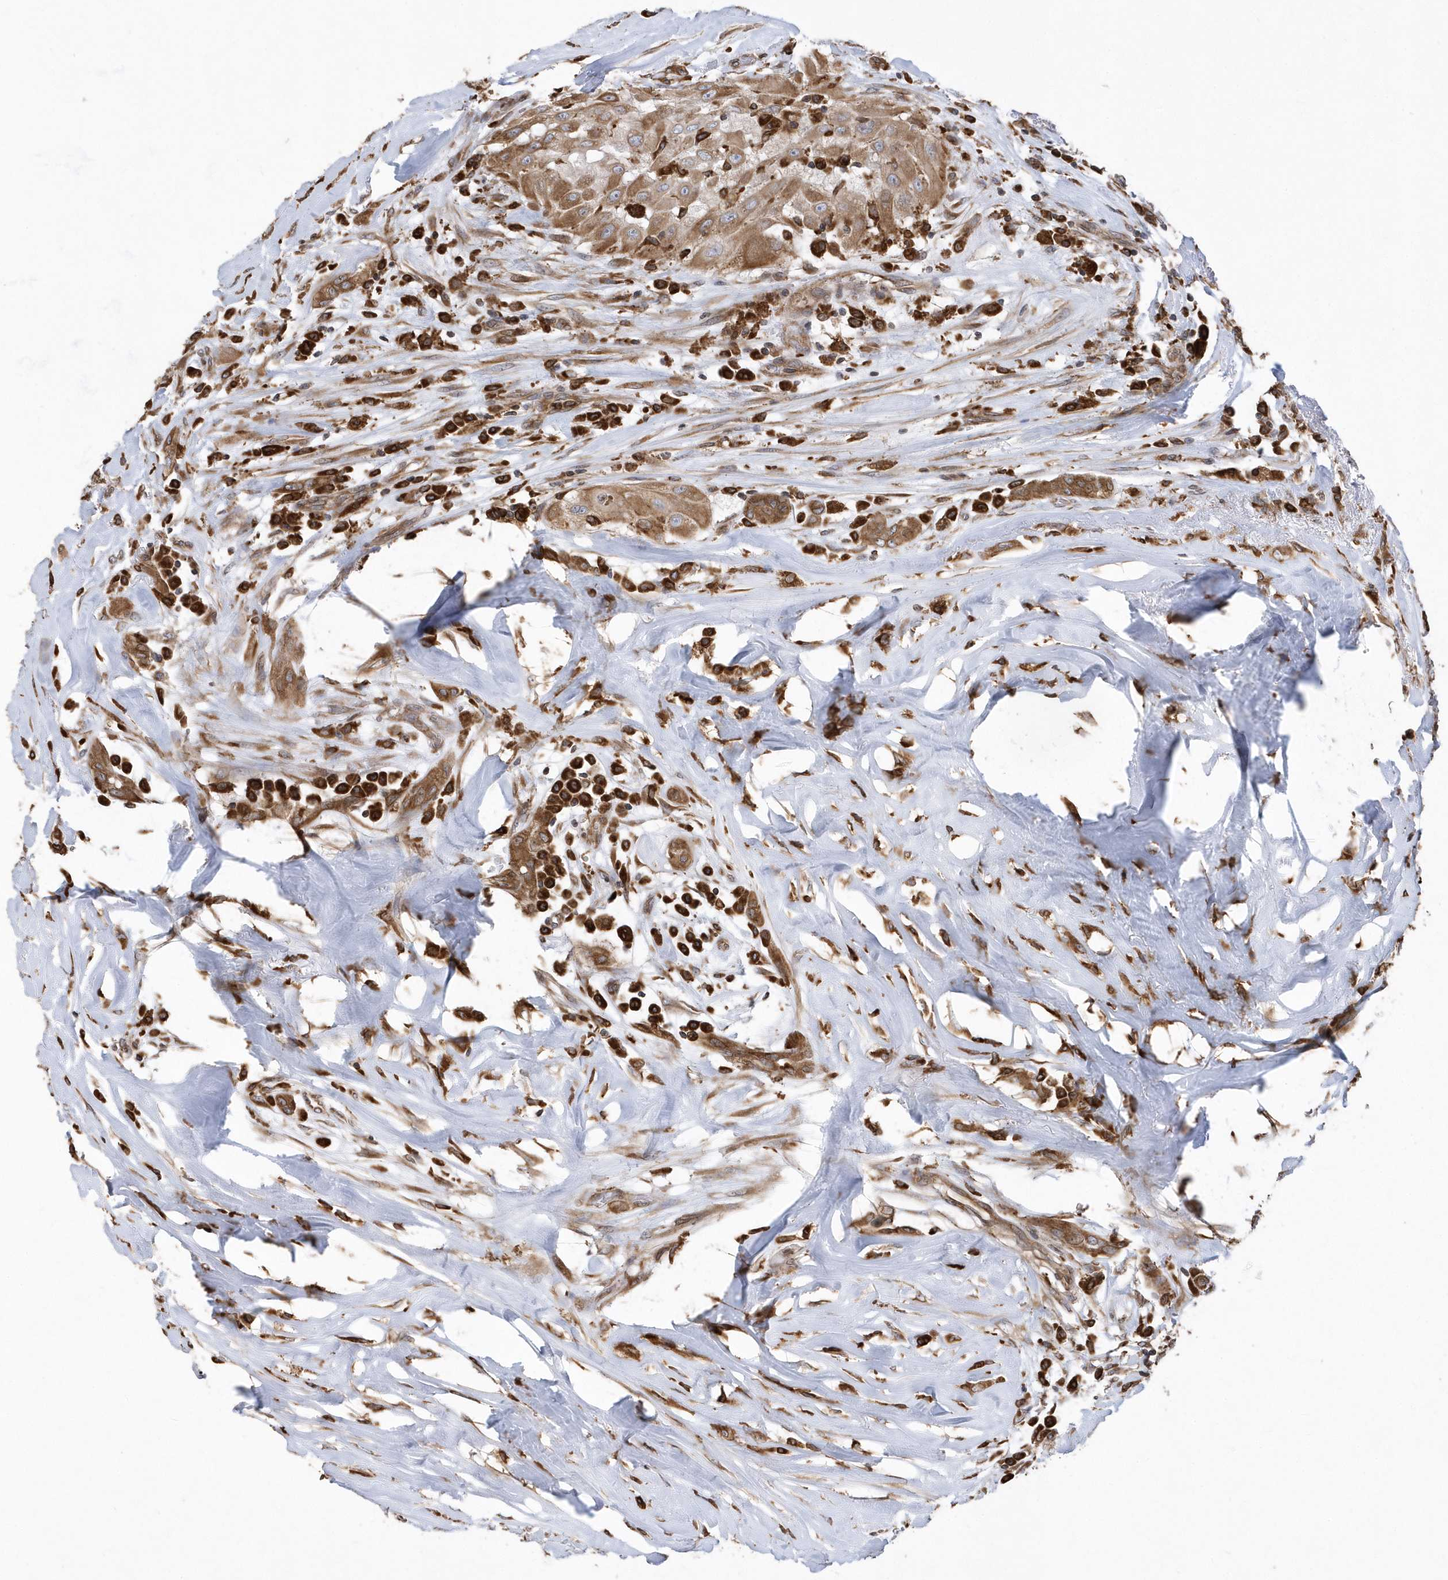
{"staining": {"intensity": "moderate", "quantity": ">75%", "location": "cytoplasmic/membranous"}, "tissue": "thyroid cancer", "cell_type": "Tumor cells", "image_type": "cancer", "snomed": [{"axis": "morphology", "description": "Papillary adenocarcinoma, NOS"}, {"axis": "topography", "description": "Thyroid gland"}], "caption": "DAB (3,3'-diaminobenzidine) immunohistochemical staining of human thyroid cancer exhibits moderate cytoplasmic/membranous protein positivity in about >75% of tumor cells.", "gene": "VAMP7", "patient": {"sex": "female", "age": 59}}